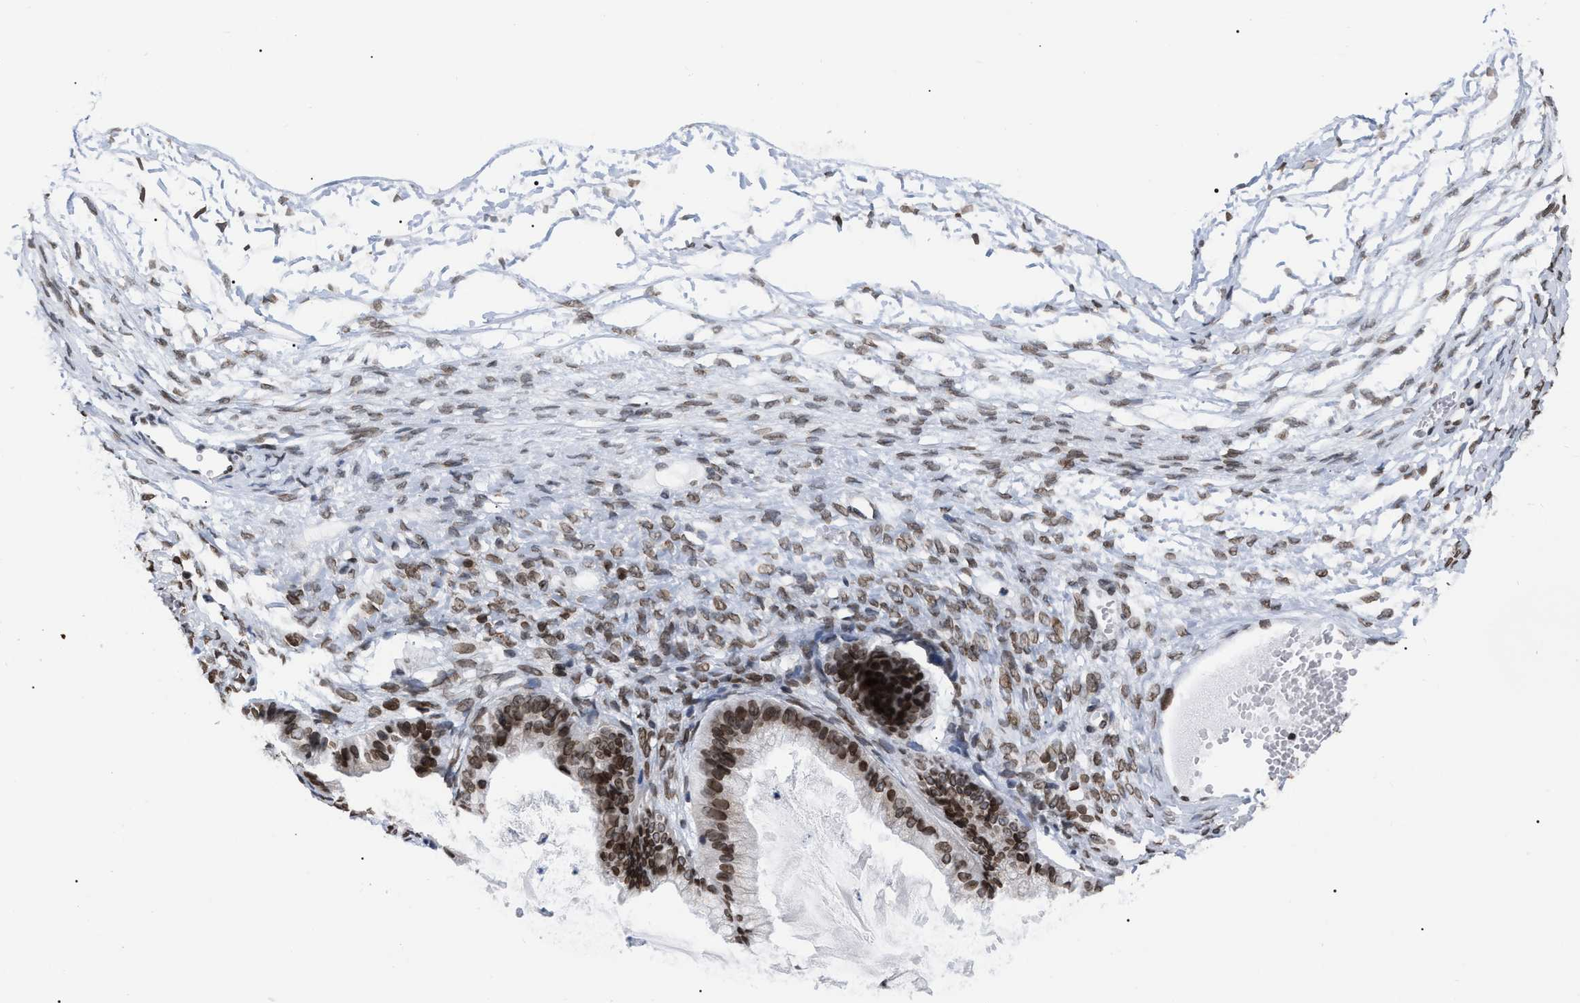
{"staining": {"intensity": "moderate", "quantity": ">75%", "location": "nuclear"}, "tissue": "ovarian cancer", "cell_type": "Tumor cells", "image_type": "cancer", "snomed": [{"axis": "morphology", "description": "Cystadenocarcinoma, mucinous, NOS"}, {"axis": "topography", "description": "Ovary"}], "caption": "Protein analysis of ovarian cancer tissue shows moderate nuclear positivity in about >75% of tumor cells. Using DAB (3,3'-diaminobenzidine) (brown) and hematoxylin (blue) stains, captured at high magnification using brightfield microscopy.", "gene": "TPR", "patient": {"sex": "female", "age": 57}}